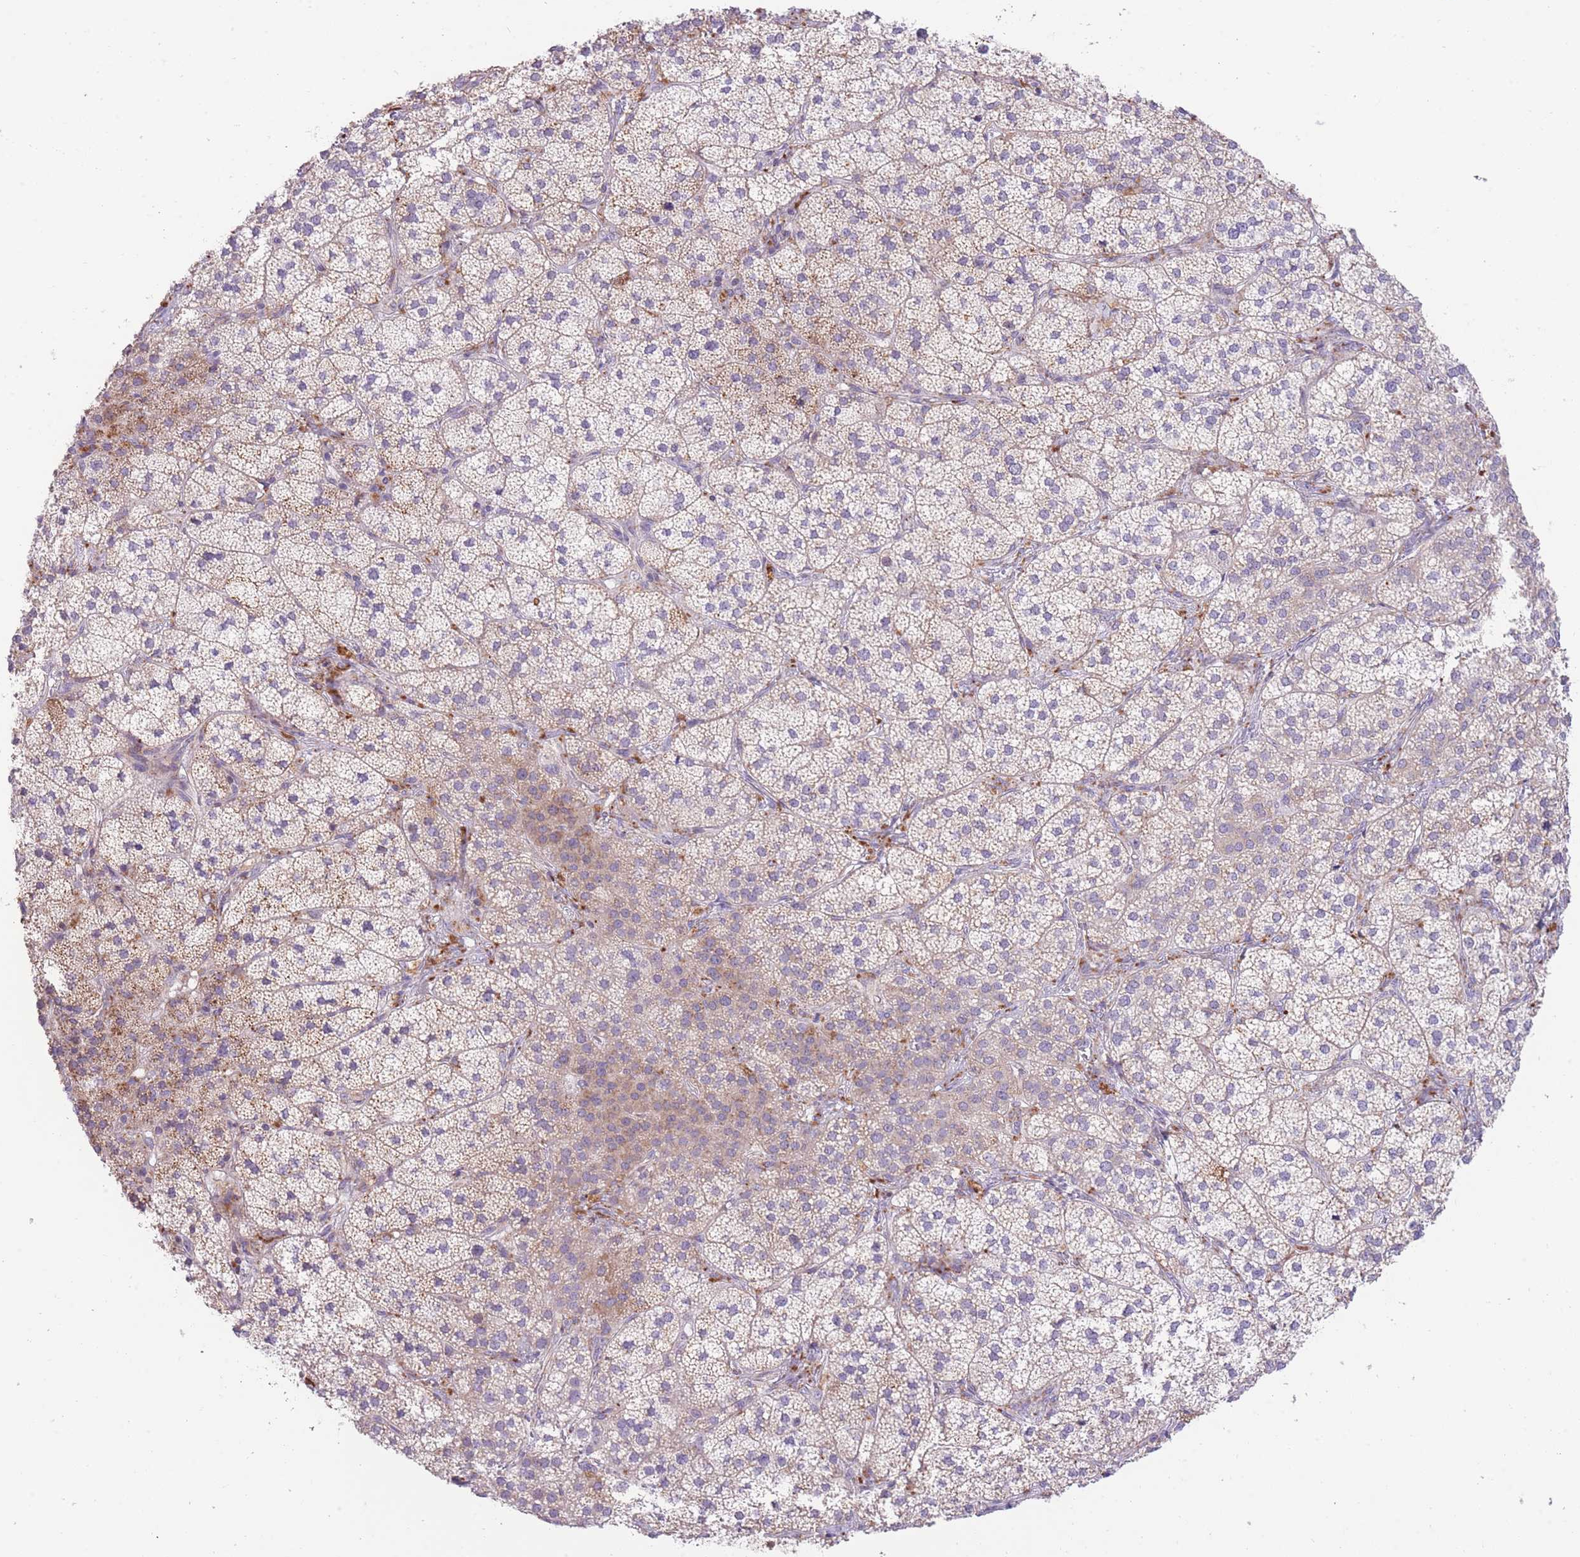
{"staining": {"intensity": "strong", "quantity": "25%-75%", "location": "cytoplasmic/membranous"}, "tissue": "adrenal gland", "cell_type": "Glandular cells", "image_type": "normal", "snomed": [{"axis": "morphology", "description": "Normal tissue, NOS"}, {"axis": "topography", "description": "Adrenal gland"}], "caption": "Immunohistochemistry (IHC) micrograph of normal adrenal gland: adrenal gland stained using immunohistochemistry (IHC) reveals high levels of strong protein expression localized specifically in the cytoplasmic/membranous of glandular cells, appearing as a cytoplasmic/membranous brown color.", "gene": "BOLA2B", "patient": {"sex": "female", "age": 58}}